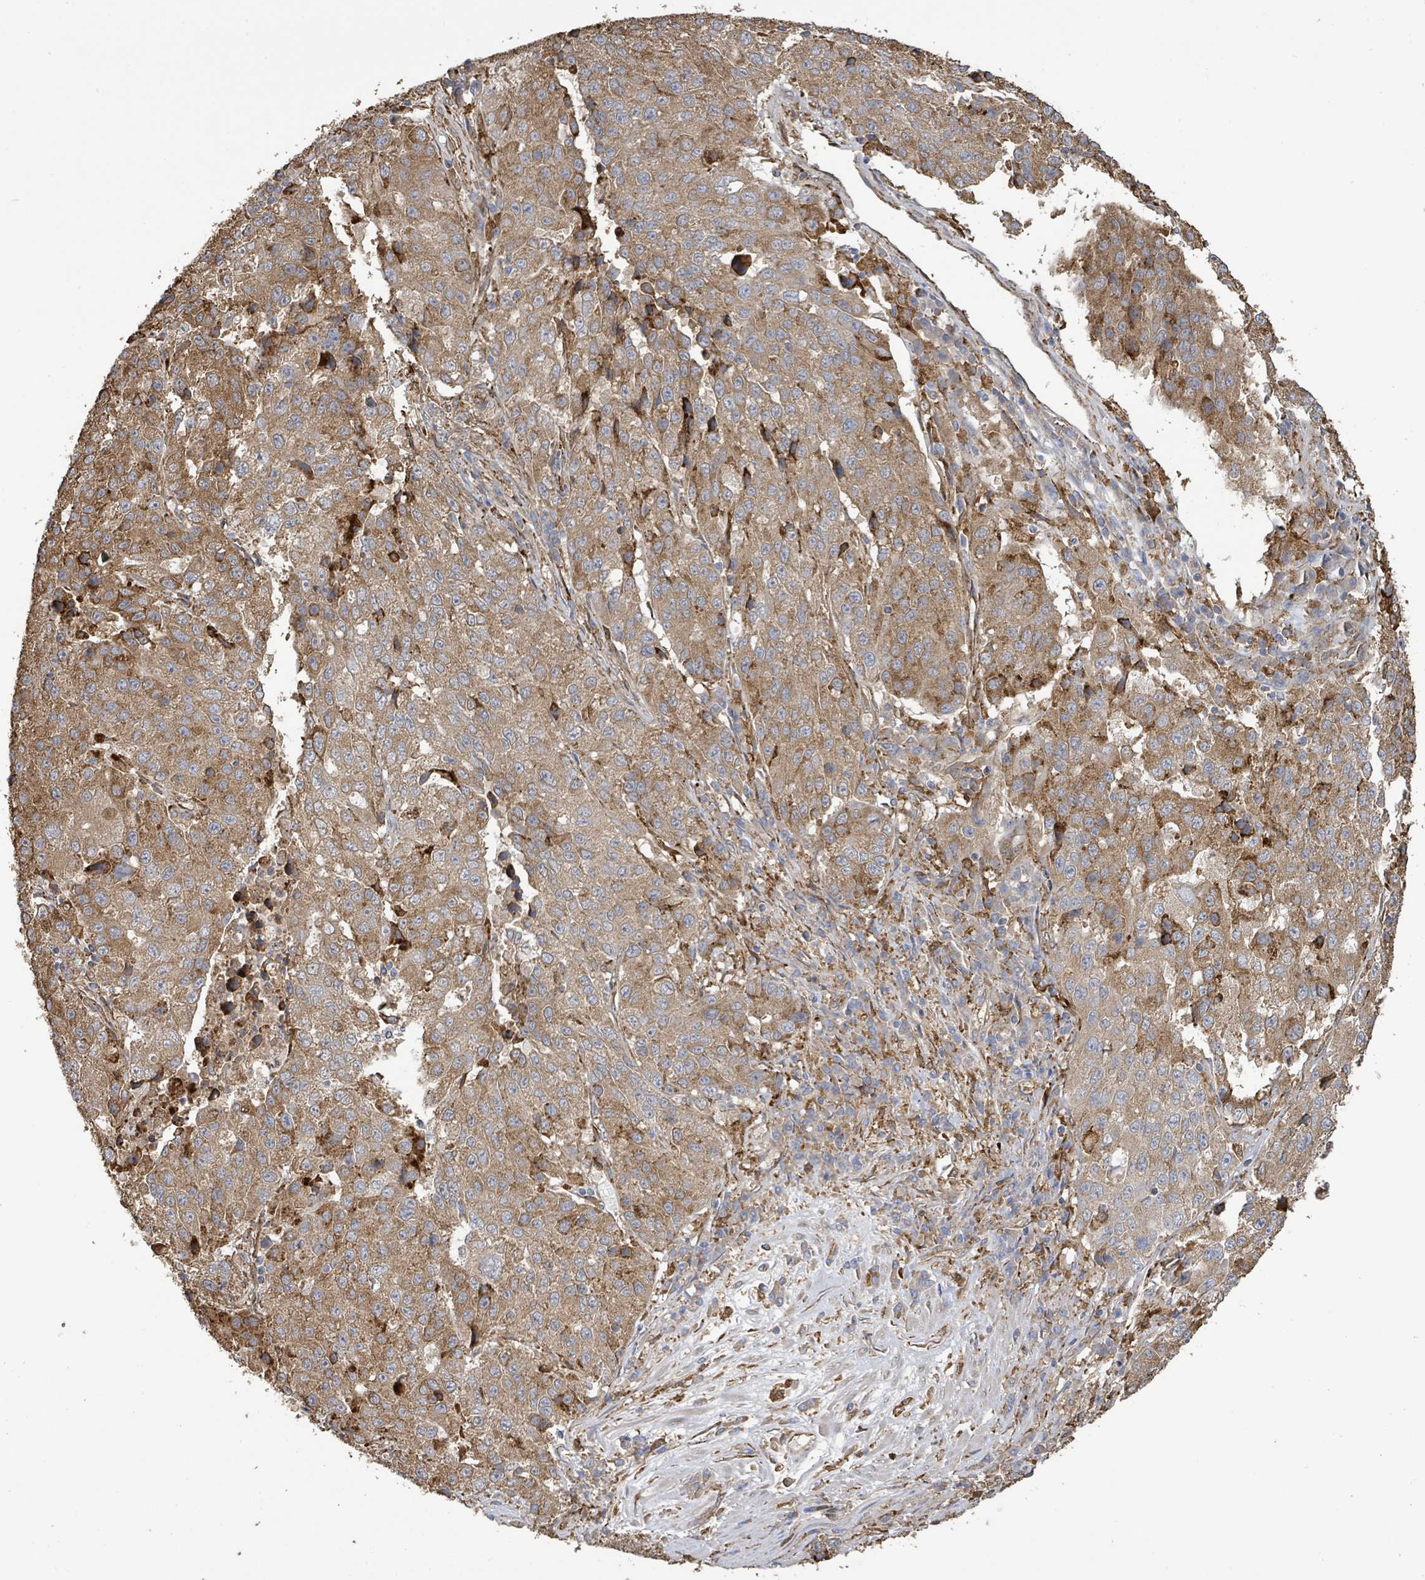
{"staining": {"intensity": "moderate", "quantity": ">75%", "location": "cytoplasmic/membranous"}, "tissue": "stomach cancer", "cell_type": "Tumor cells", "image_type": "cancer", "snomed": [{"axis": "morphology", "description": "Adenocarcinoma, NOS"}, {"axis": "topography", "description": "Stomach"}], "caption": "Tumor cells show moderate cytoplasmic/membranous staining in approximately >75% of cells in stomach adenocarcinoma. (DAB IHC, brown staining for protein, blue staining for nuclei).", "gene": "ARPIN", "patient": {"sex": "male", "age": 71}}